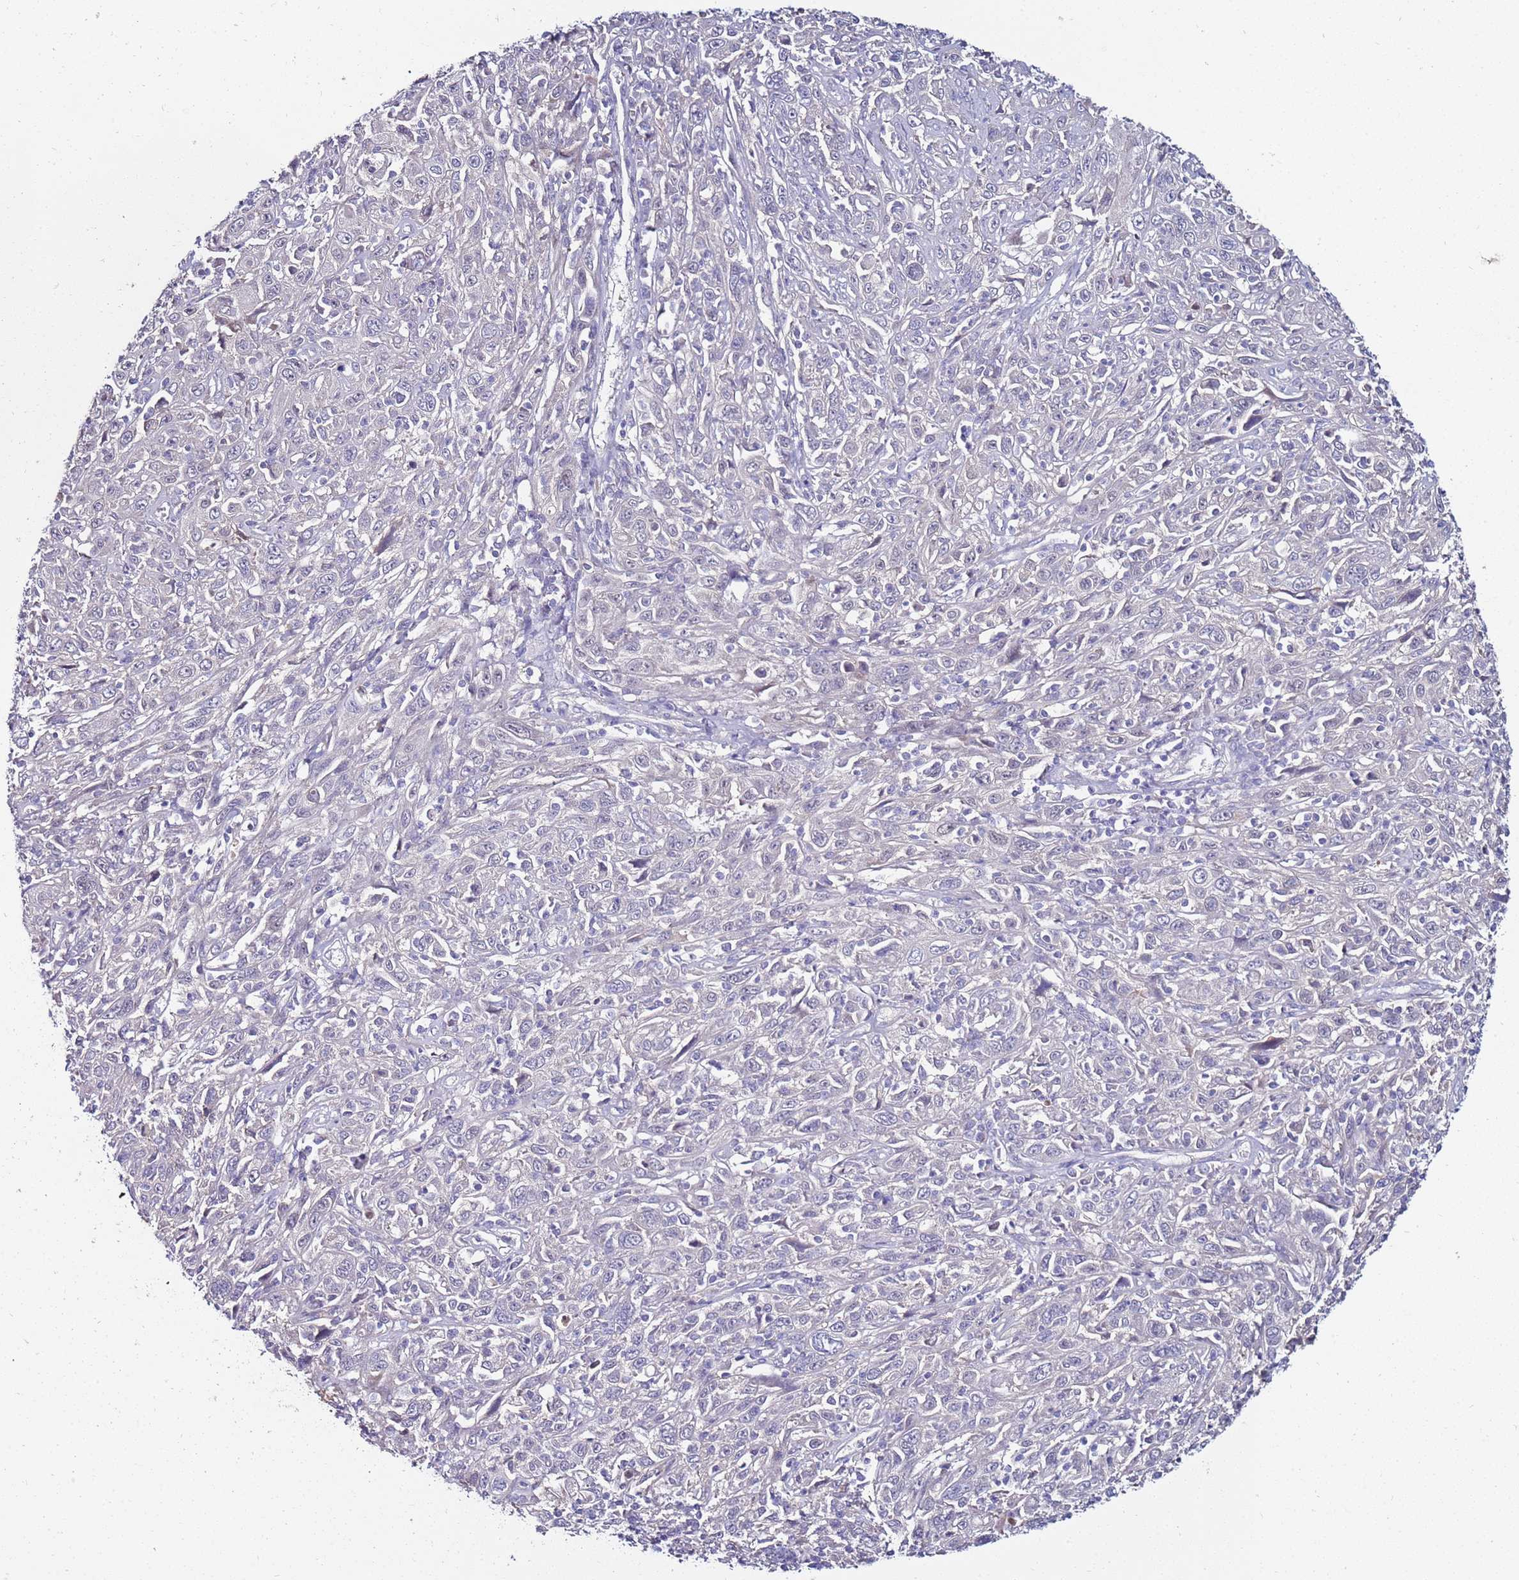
{"staining": {"intensity": "negative", "quantity": "none", "location": "none"}, "tissue": "cervical cancer", "cell_type": "Tumor cells", "image_type": "cancer", "snomed": [{"axis": "morphology", "description": "Squamous cell carcinoma, NOS"}, {"axis": "topography", "description": "Cervix"}], "caption": "Human cervical cancer (squamous cell carcinoma) stained for a protein using immunohistochemistry reveals no expression in tumor cells.", "gene": "GPN3", "patient": {"sex": "female", "age": 46}}